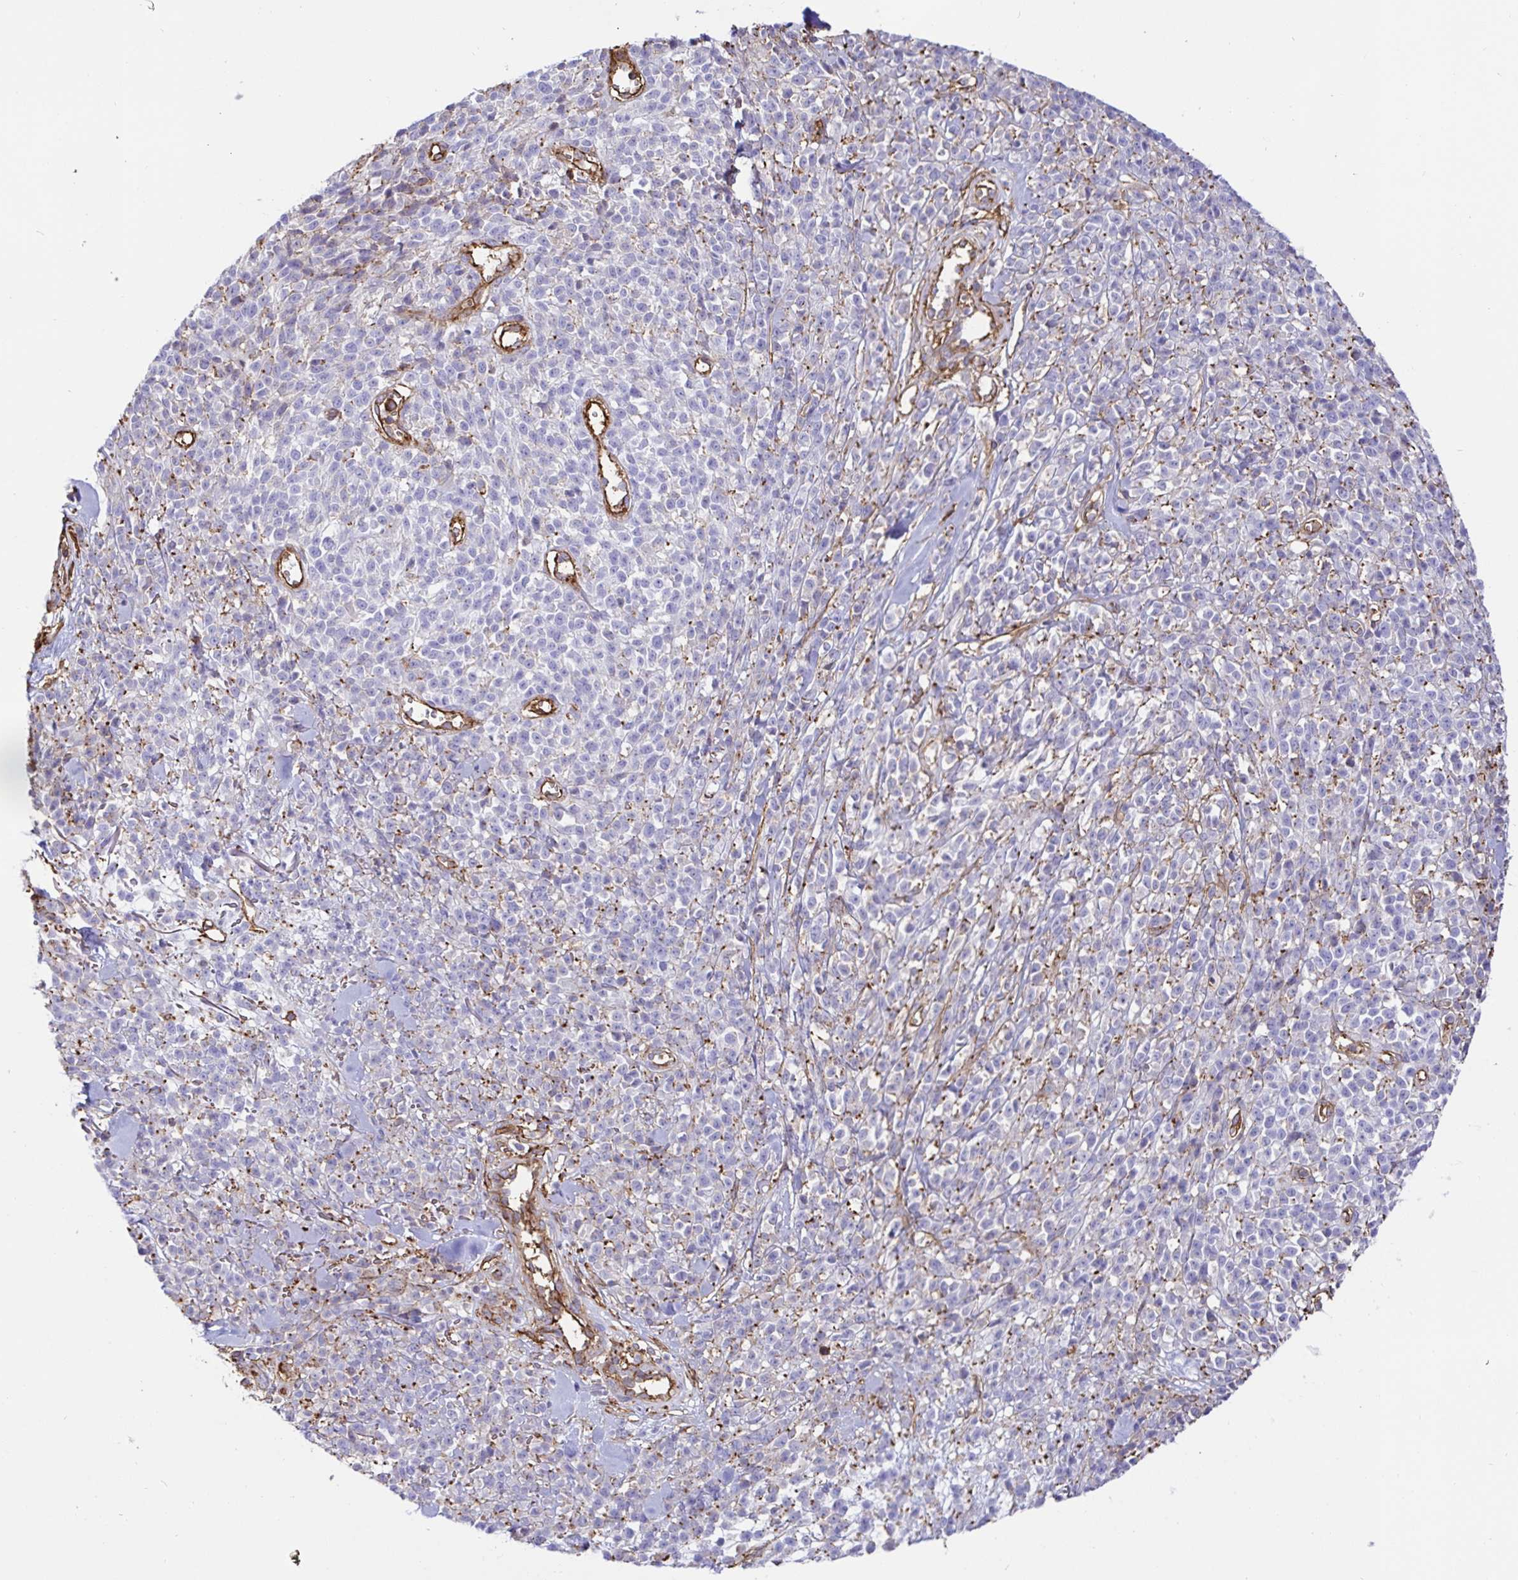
{"staining": {"intensity": "moderate", "quantity": "25%-75%", "location": "cytoplasmic/membranous"}, "tissue": "melanoma", "cell_type": "Tumor cells", "image_type": "cancer", "snomed": [{"axis": "morphology", "description": "Malignant melanoma, NOS"}, {"axis": "topography", "description": "Skin"}, {"axis": "topography", "description": "Skin of trunk"}], "caption": "This image shows IHC staining of malignant melanoma, with medium moderate cytoplasmic/membranous staining in approximately 25%-75% of tumor cells.", "gene": "ANXA2", "patient": {"sex": "male", "age": 74}}